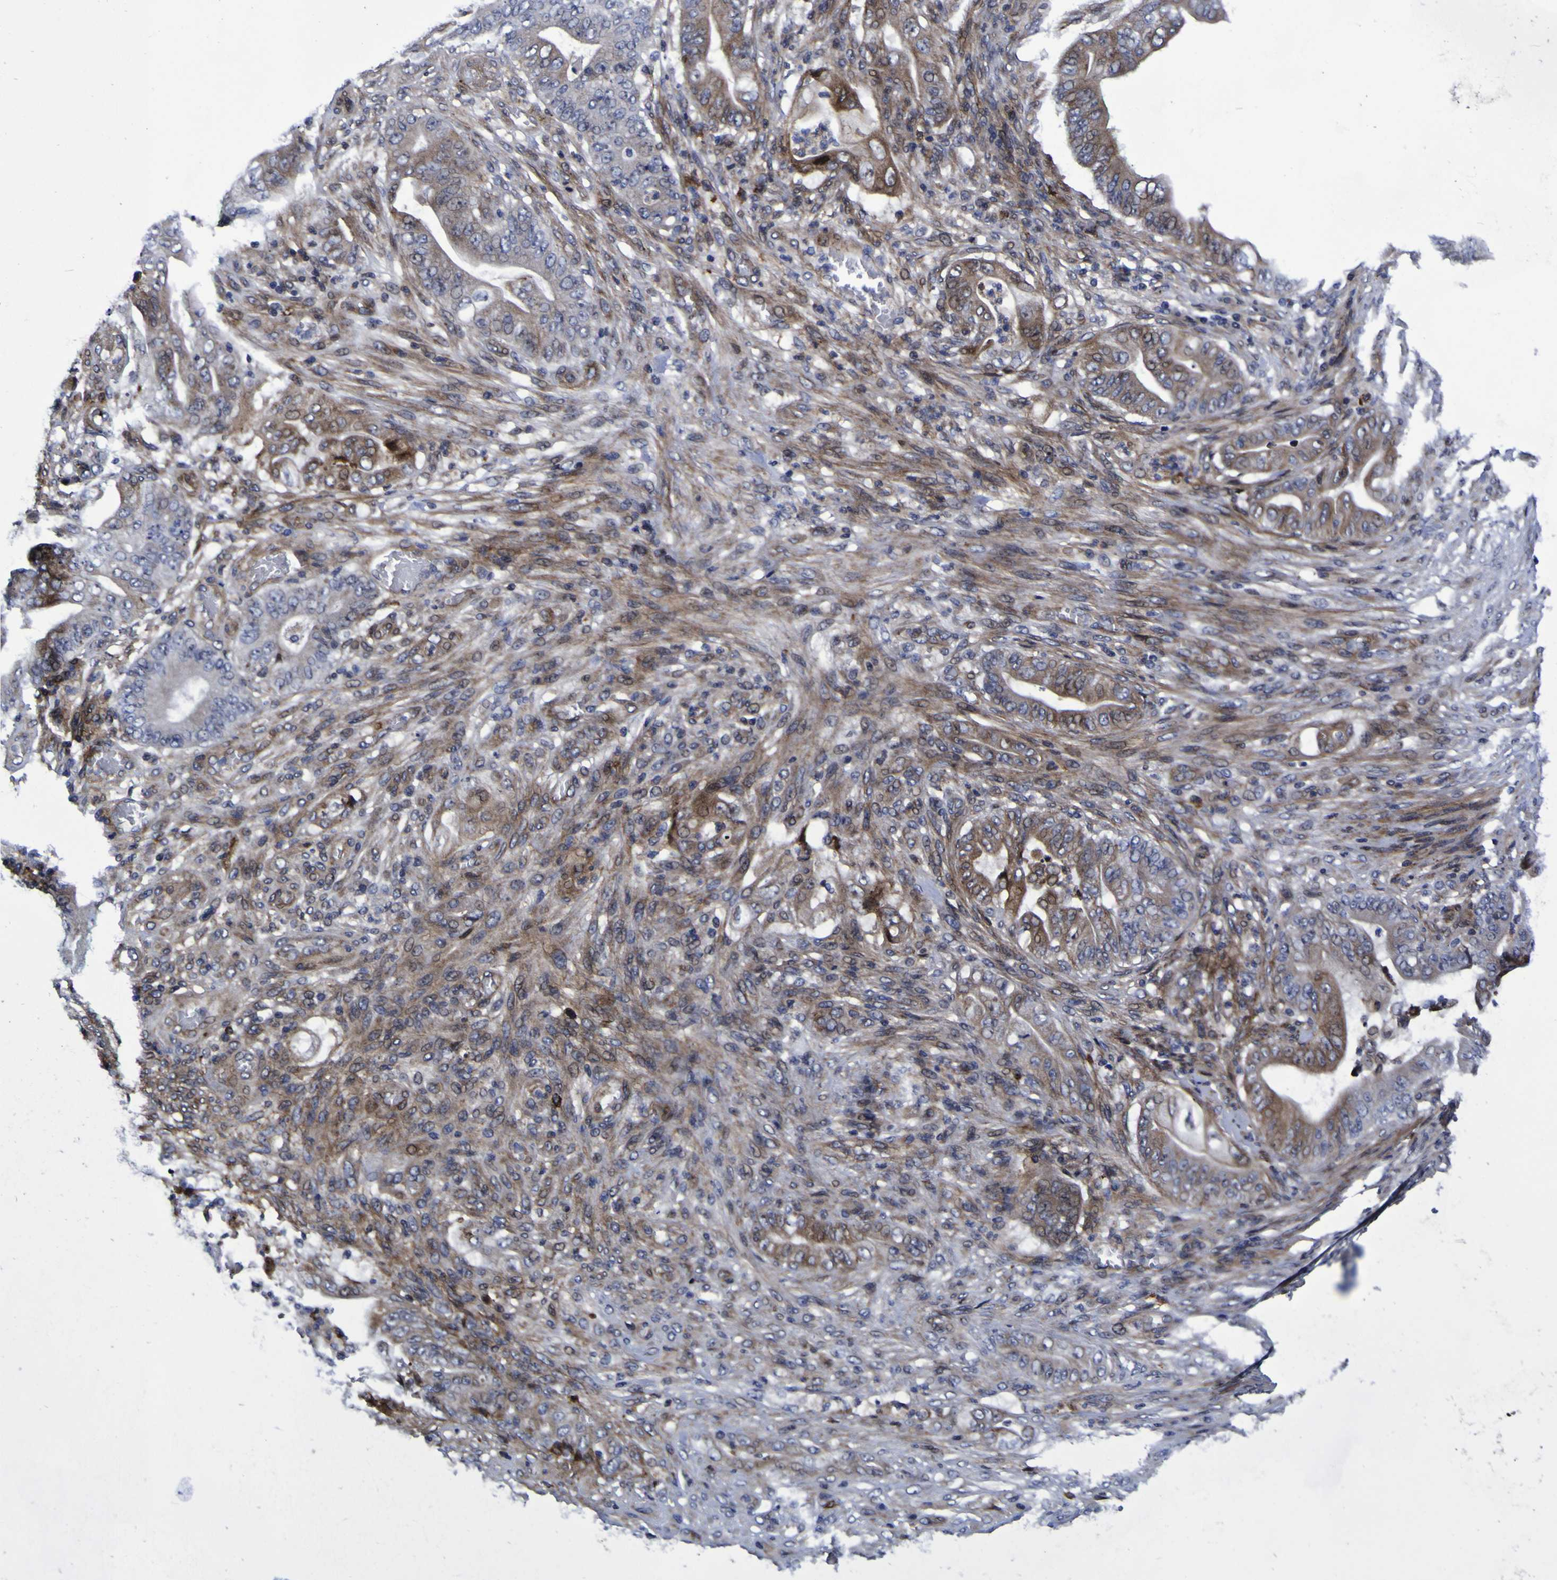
{"staining": {"intensity": "moderate", "quantity": ">75%", "location": "cytoplasmic/membranous,nuclear"}, "tissue": "stomach cancer", "cell_type": "Tumor cells", "image_type": "cancer", "snomed": [{"axis": "morphology", "description": "Adenocarcinoma, NOS"}, {"axis": "topography", "description": "Stomach"}], "caption": "This photomicrograph displays IHC staining of stomach cancer, with medium moderate cytoplasmic/membranous and nuclear staining in approximately >75% of tumor cells.", "gene": "MGLL", "patient": {"sex": "female", "age": 73}}